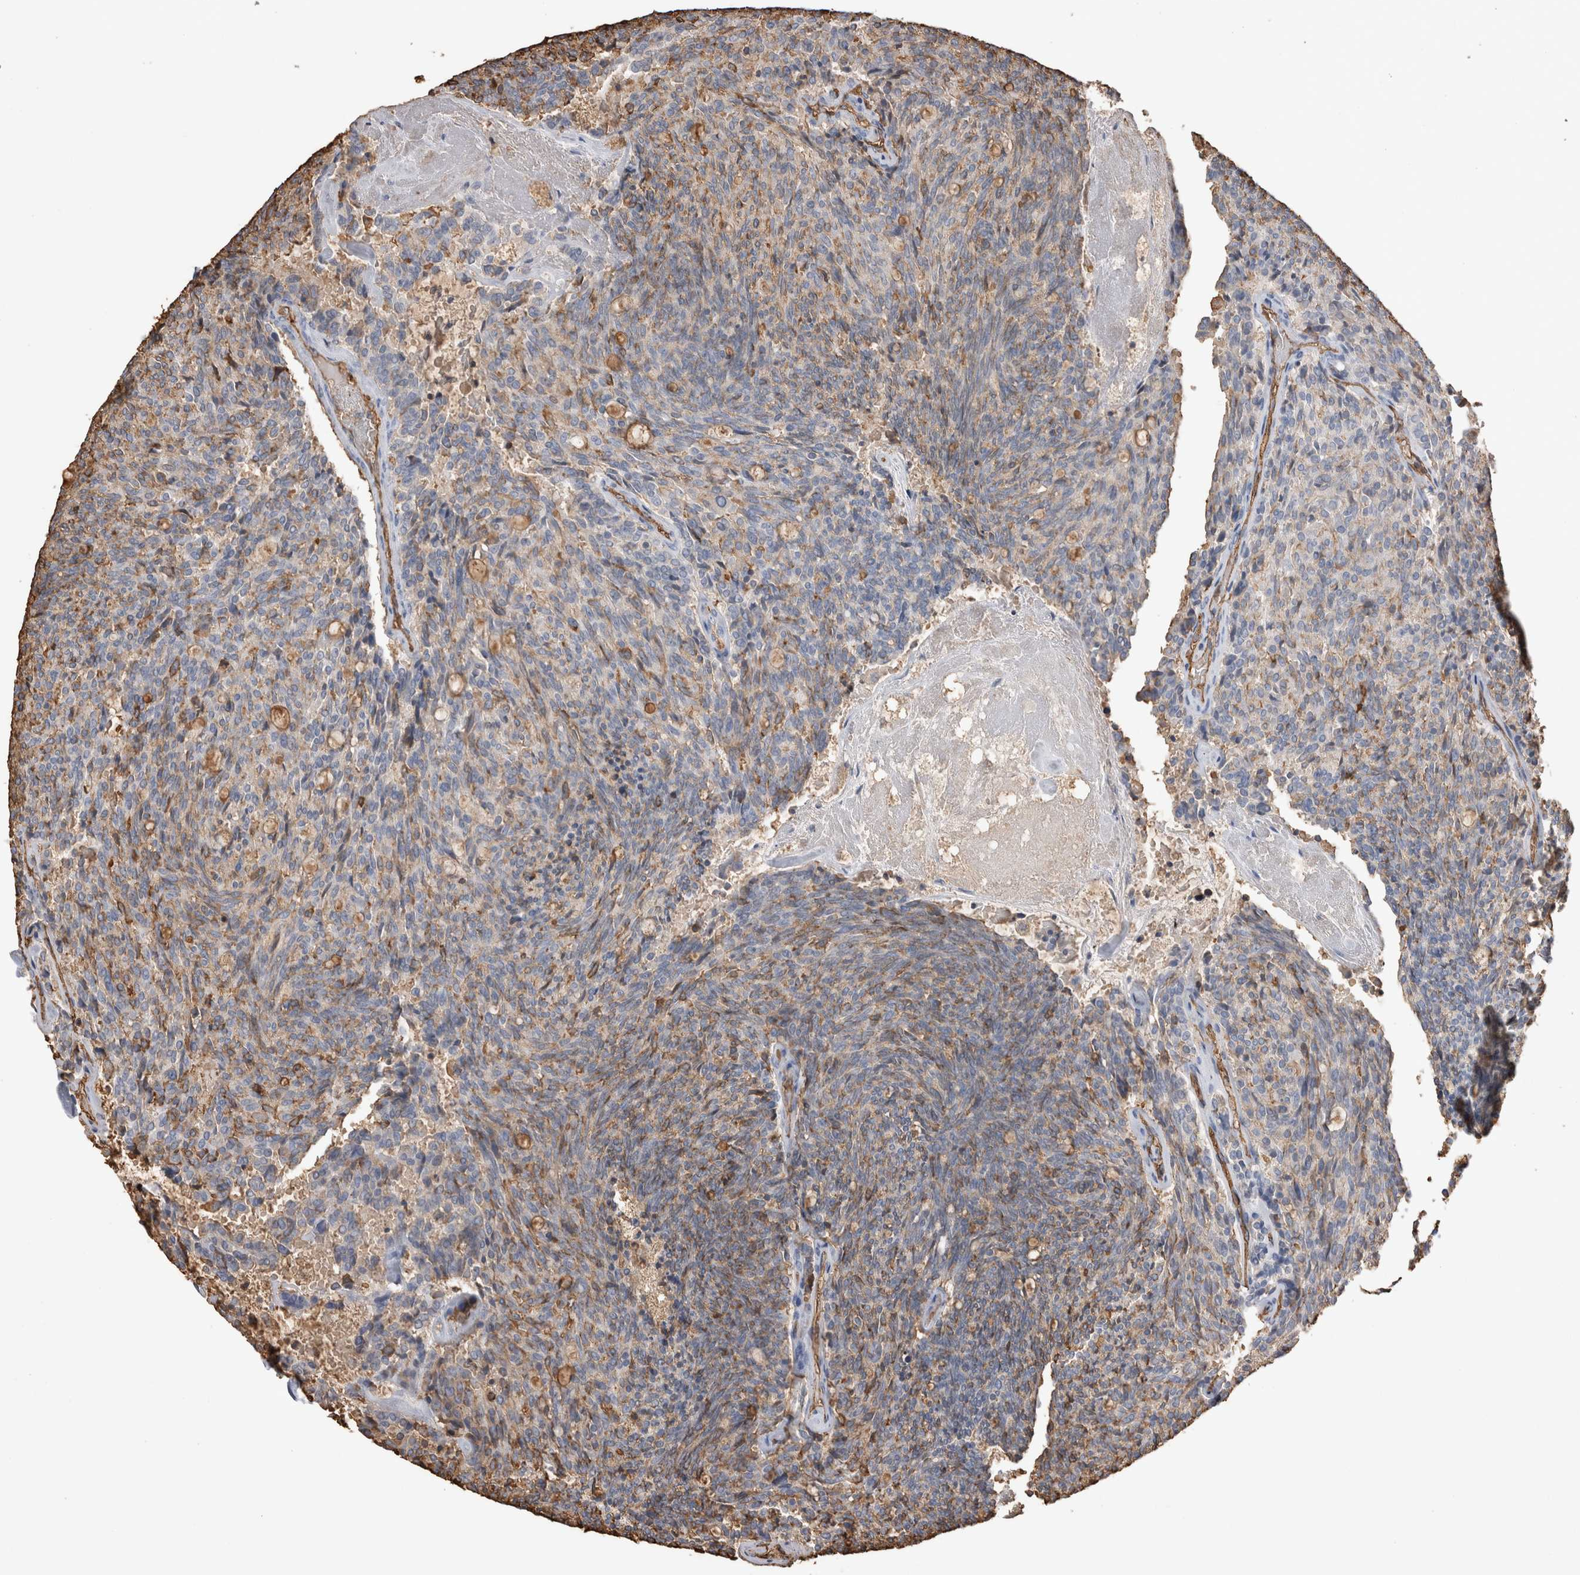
{"staining": {"intensity": "moderate", "quantity": "25%-75%", "location": "cytoplasmic/membranous"}, "tissue": "carcinoid", "cell_type": "Tumor cells", "image_type": "cancer", "snomed": [{"axis": "morphology", "description": "Carcinoid, malignant, NOS"}, {"axis": "topography", "description": "Pancreas"}], "caption": "Immunohistochemistry (IHC) staining of carcinoid, which displays medium levels of moderate cytoplasmic/membranous expression in about 25%-75% of tumor cells indicating moderate cytoplasmic/membranous protein expression. The staining was performed using DAB (brown) for protein detection and nuclei were counterstained in hematoxylin (blue).", "gene": "IL17RC", "patient": {"sex": "female", "age": 54}}